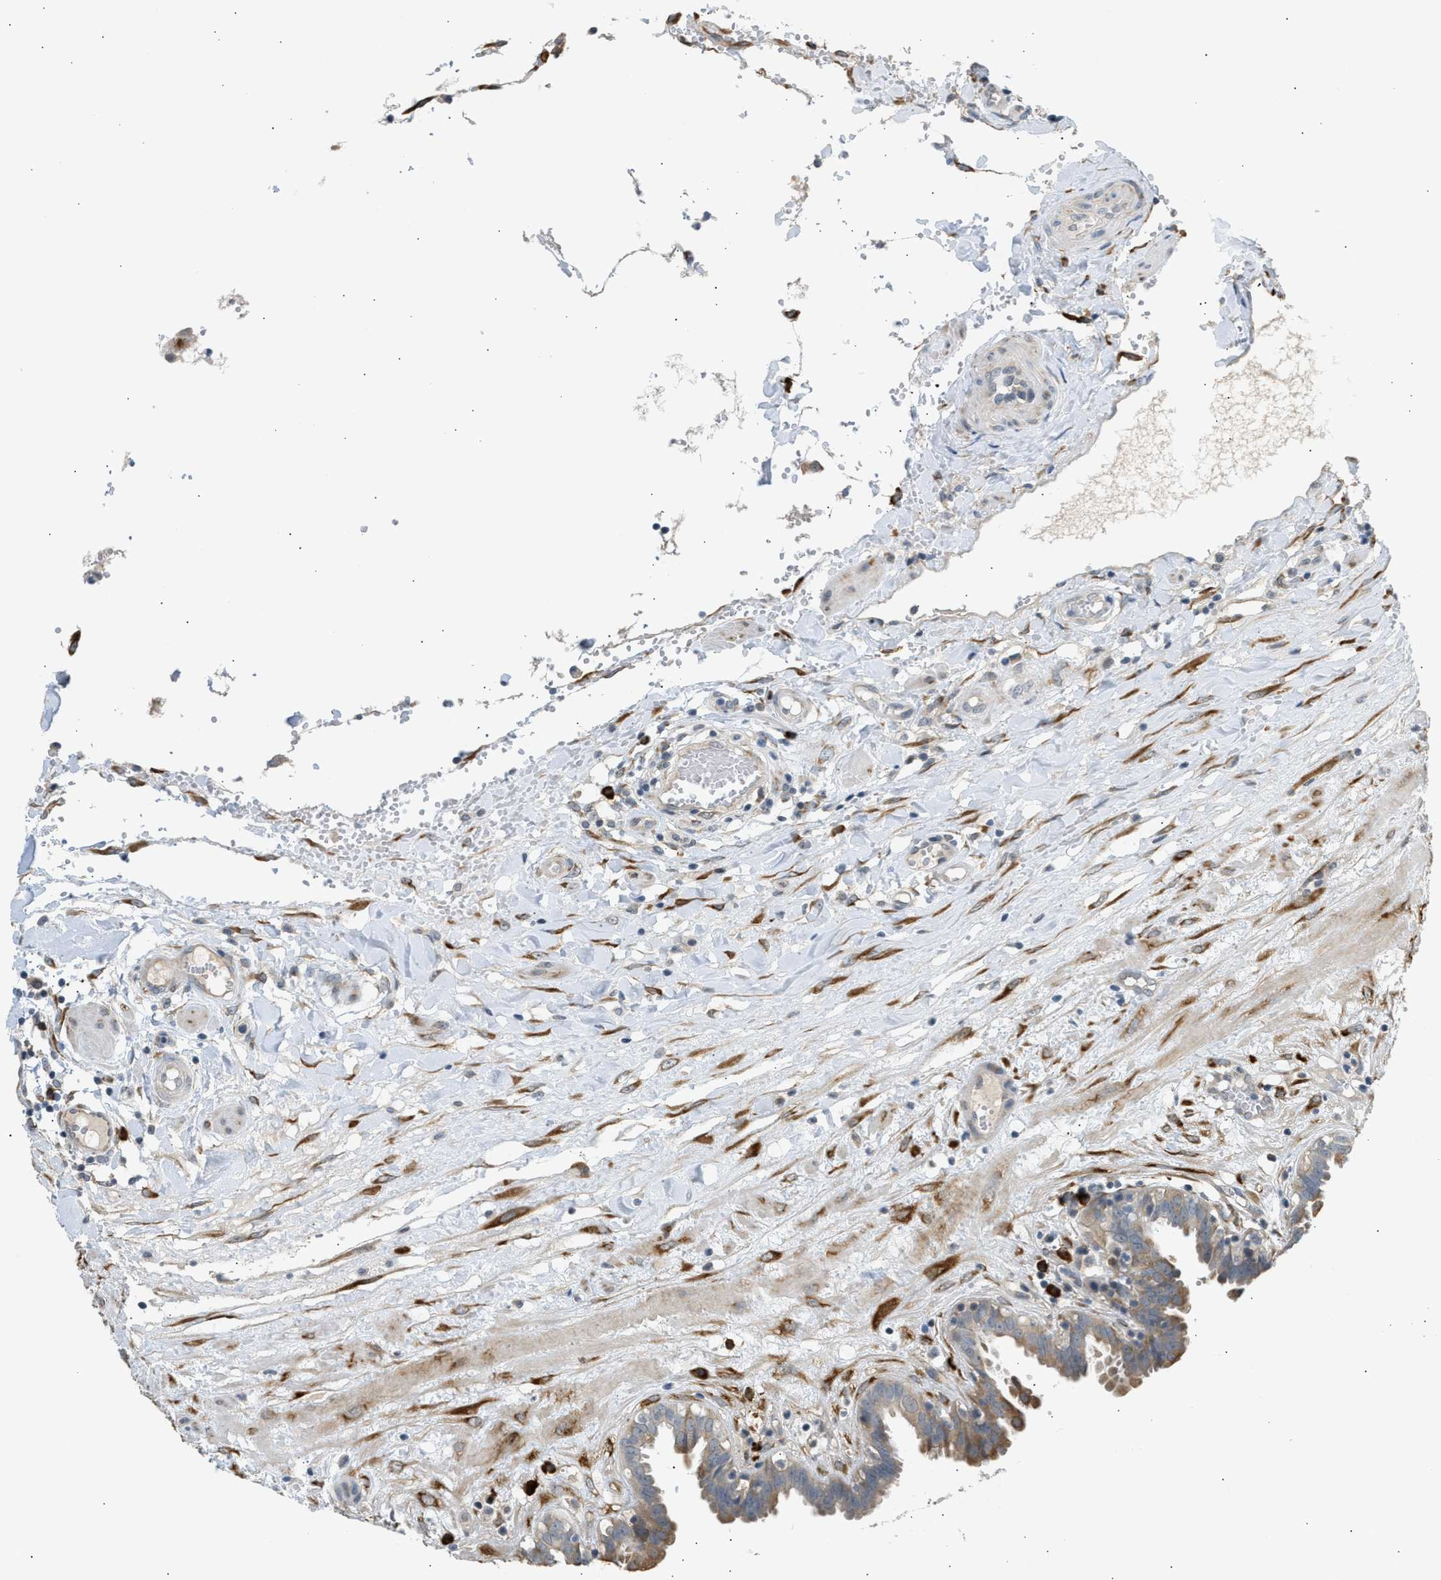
{"staining": {"intensity": "moderate", "quantity": "<25%", "location": "cytoplasmic/membranous"}, "tissue": "fallopian tube", "cell_type": "Glandular cells", "image_type": "normal", "snomed": [{"axis": "morphology", "description": "Normal tissue, NOS"}, {"axis": "topography", "description": "Fallopian tube"}, {"axis": "topography", "description": "Placenta"}], "caption": "Glandular cells reveal low levels of moderate cytoplasmic/membranous expression in about <25% of cells in benign human fallopian tube.", "gene": "KCNC2", "patient": {"sex": "female", "age": 32}}